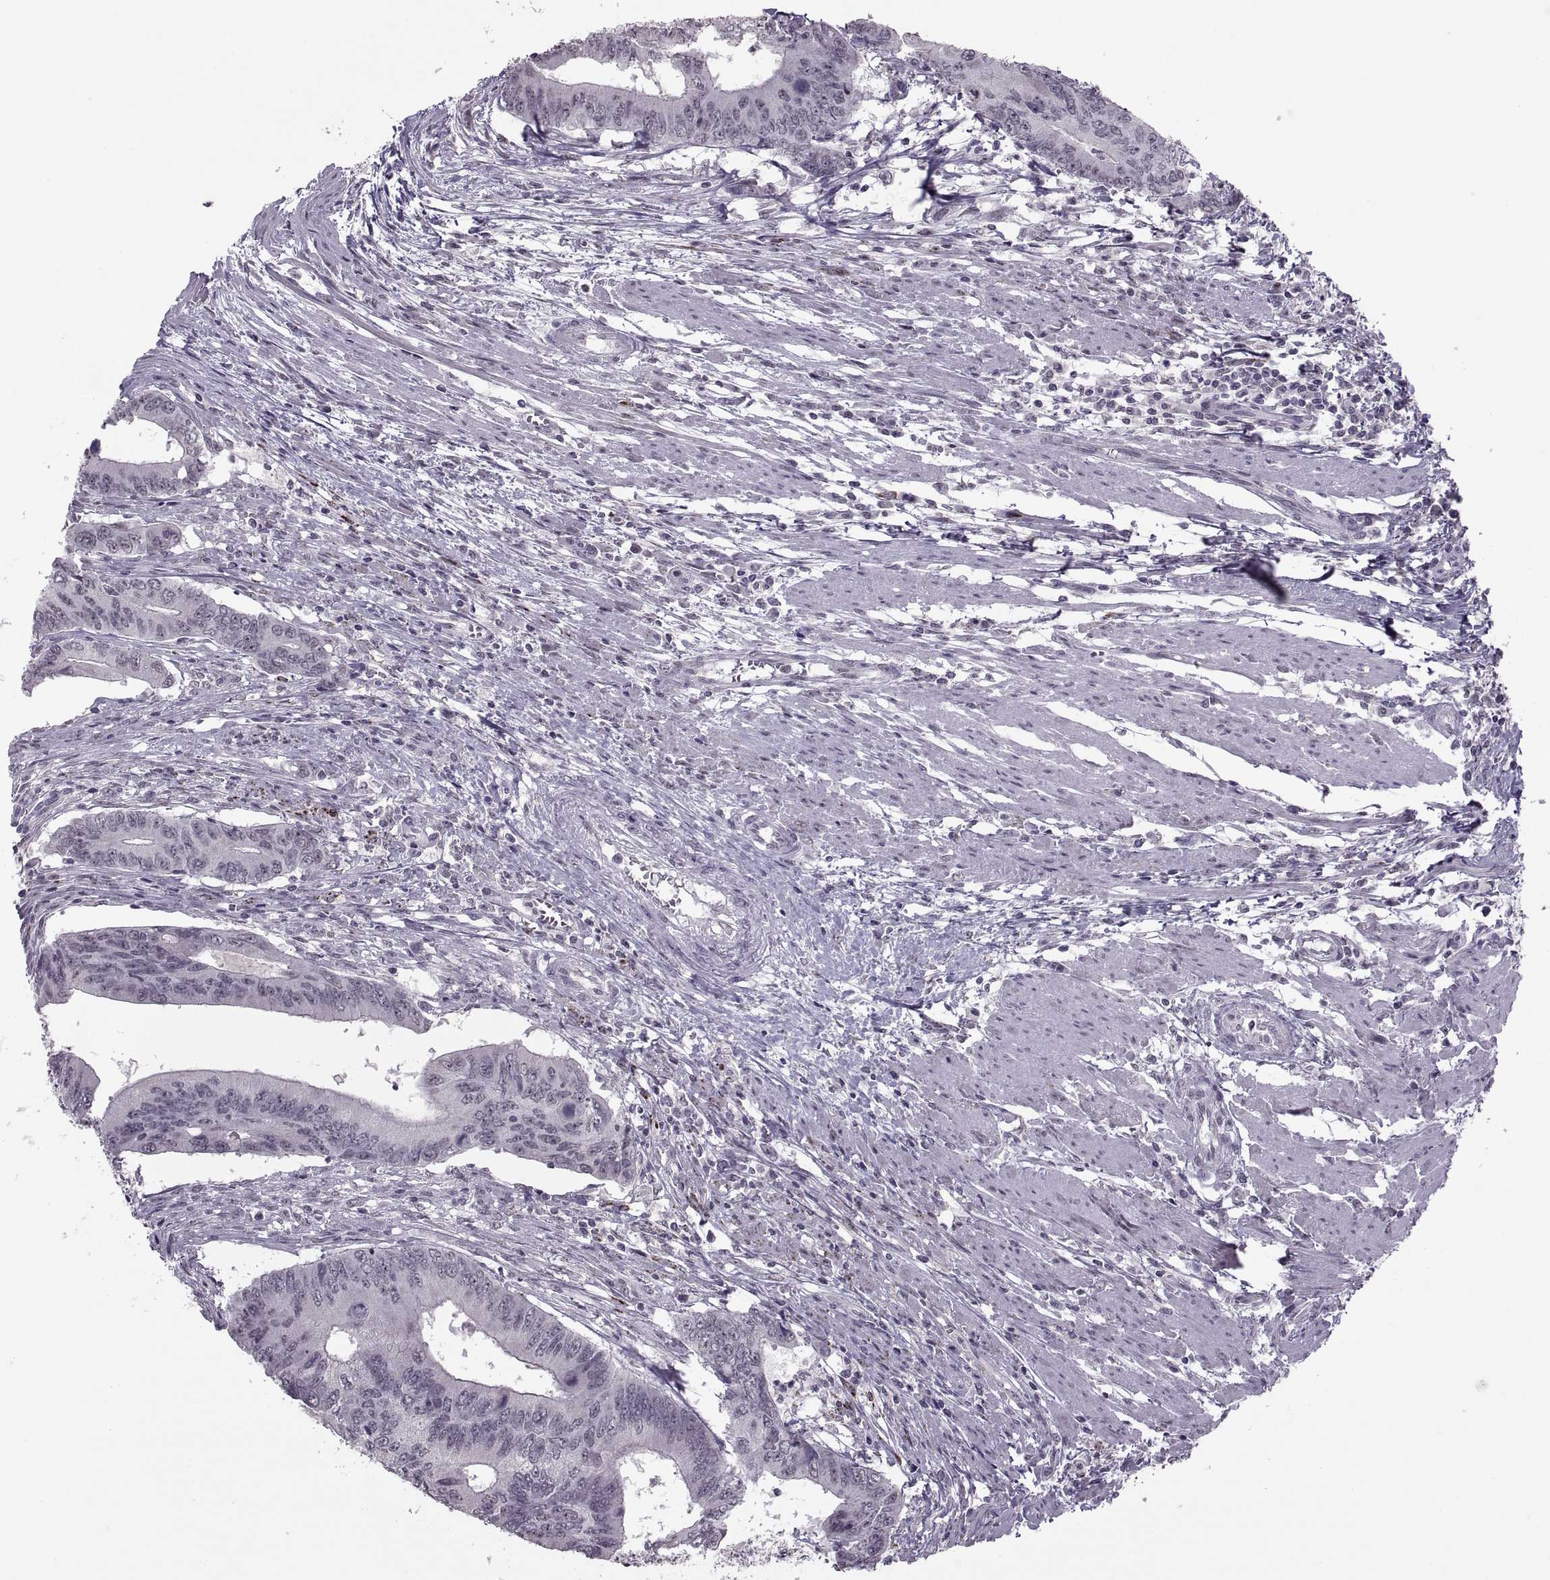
{"staining": {"intensity": "negative", "quantity": "none", "location": "none"}, "tissue": "colorectal cancer", "cell_type": "Tumor cells", "image_type": "cancer", "snomed": [{"axis": "morphology", "description": "Adenocarcinoma, NOS"}, {"axis": "topography", "description": "Colon"}], "caption": "There is no significant positivity in tumor cells of colorectal cancer (adenocarcinoma). (DAB immunohistochemistry (IHC), high magnification).", "gene": "OTP", "patient": {"sex": "male", "age": 53}}